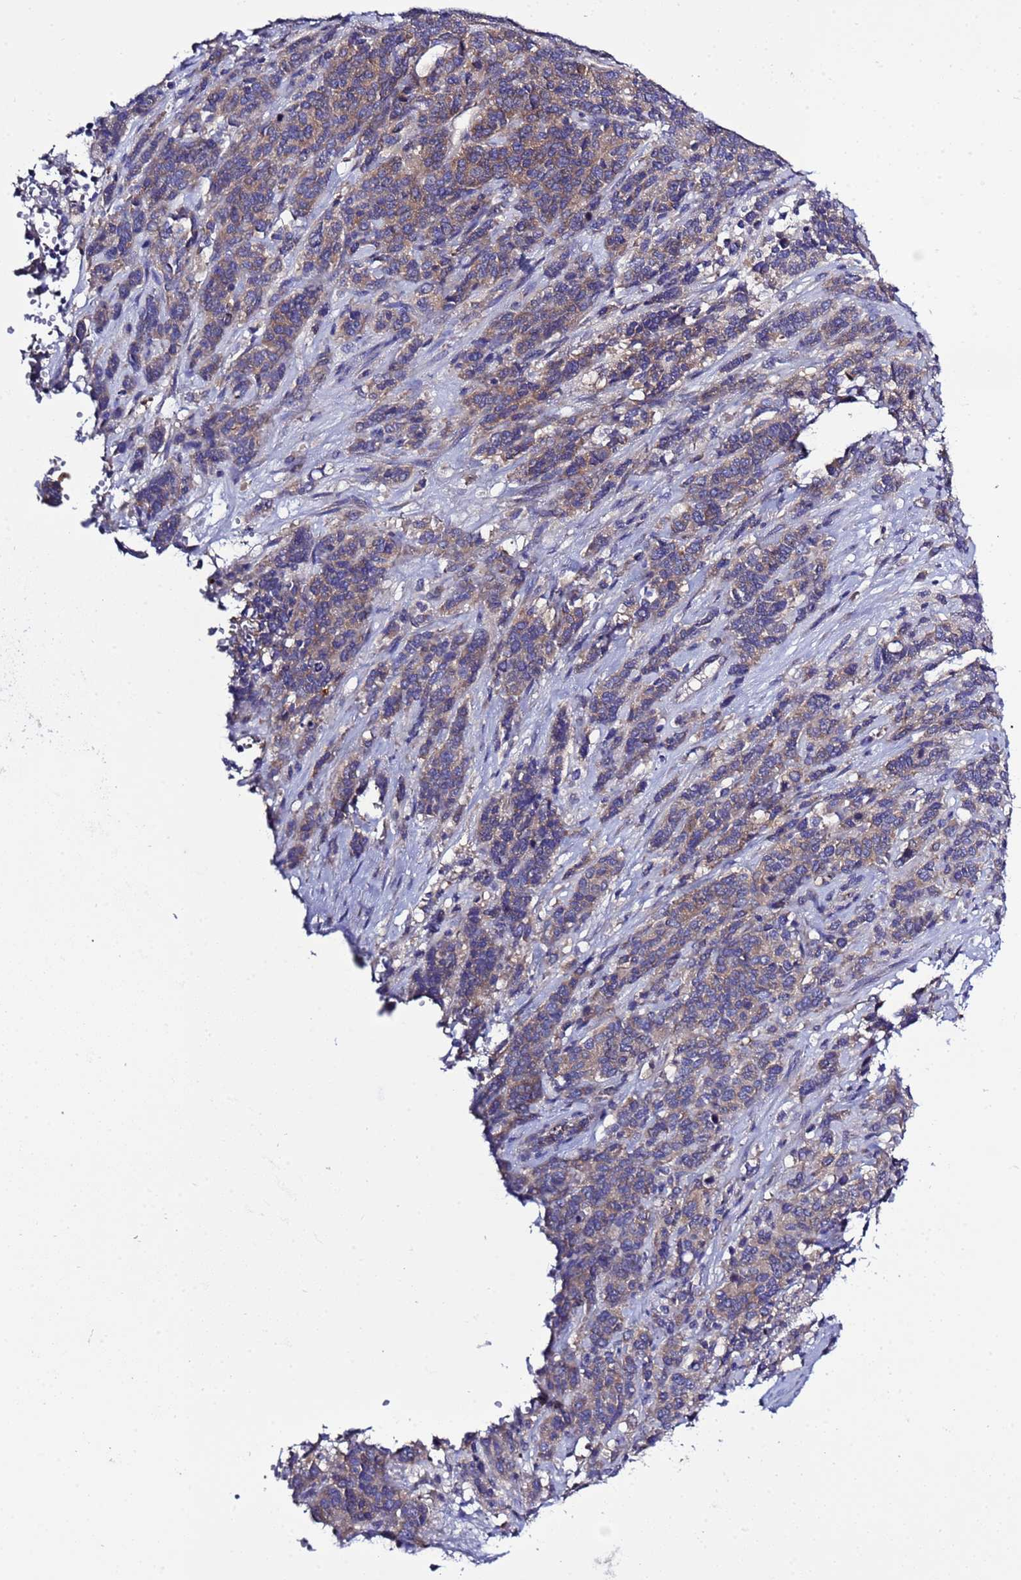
{"staining": {"intensity": "weak", "quantity": ">75%", "location": "cytoplasmic/membranous"}, "tissue": "cervical cancer", "cell_type": "Tumor cells", "image_type": "cancer", "snomed": [{"axis": "morphology", "description": "Squamous cell carcinoma, NOS"}, {"axis": "topography", "description": "Cervix"}], "caption": "Immunohistochemical staining of human cervical cancer shows low levels of weak cytoplasmic/membranous protein positivity in approximately >75% of tumor cells. (DAB IHC, brown staining for protein, blue staining for nuclei).", "gene": "RC3H2", "patient": {"sex": "female", "age": 60}}